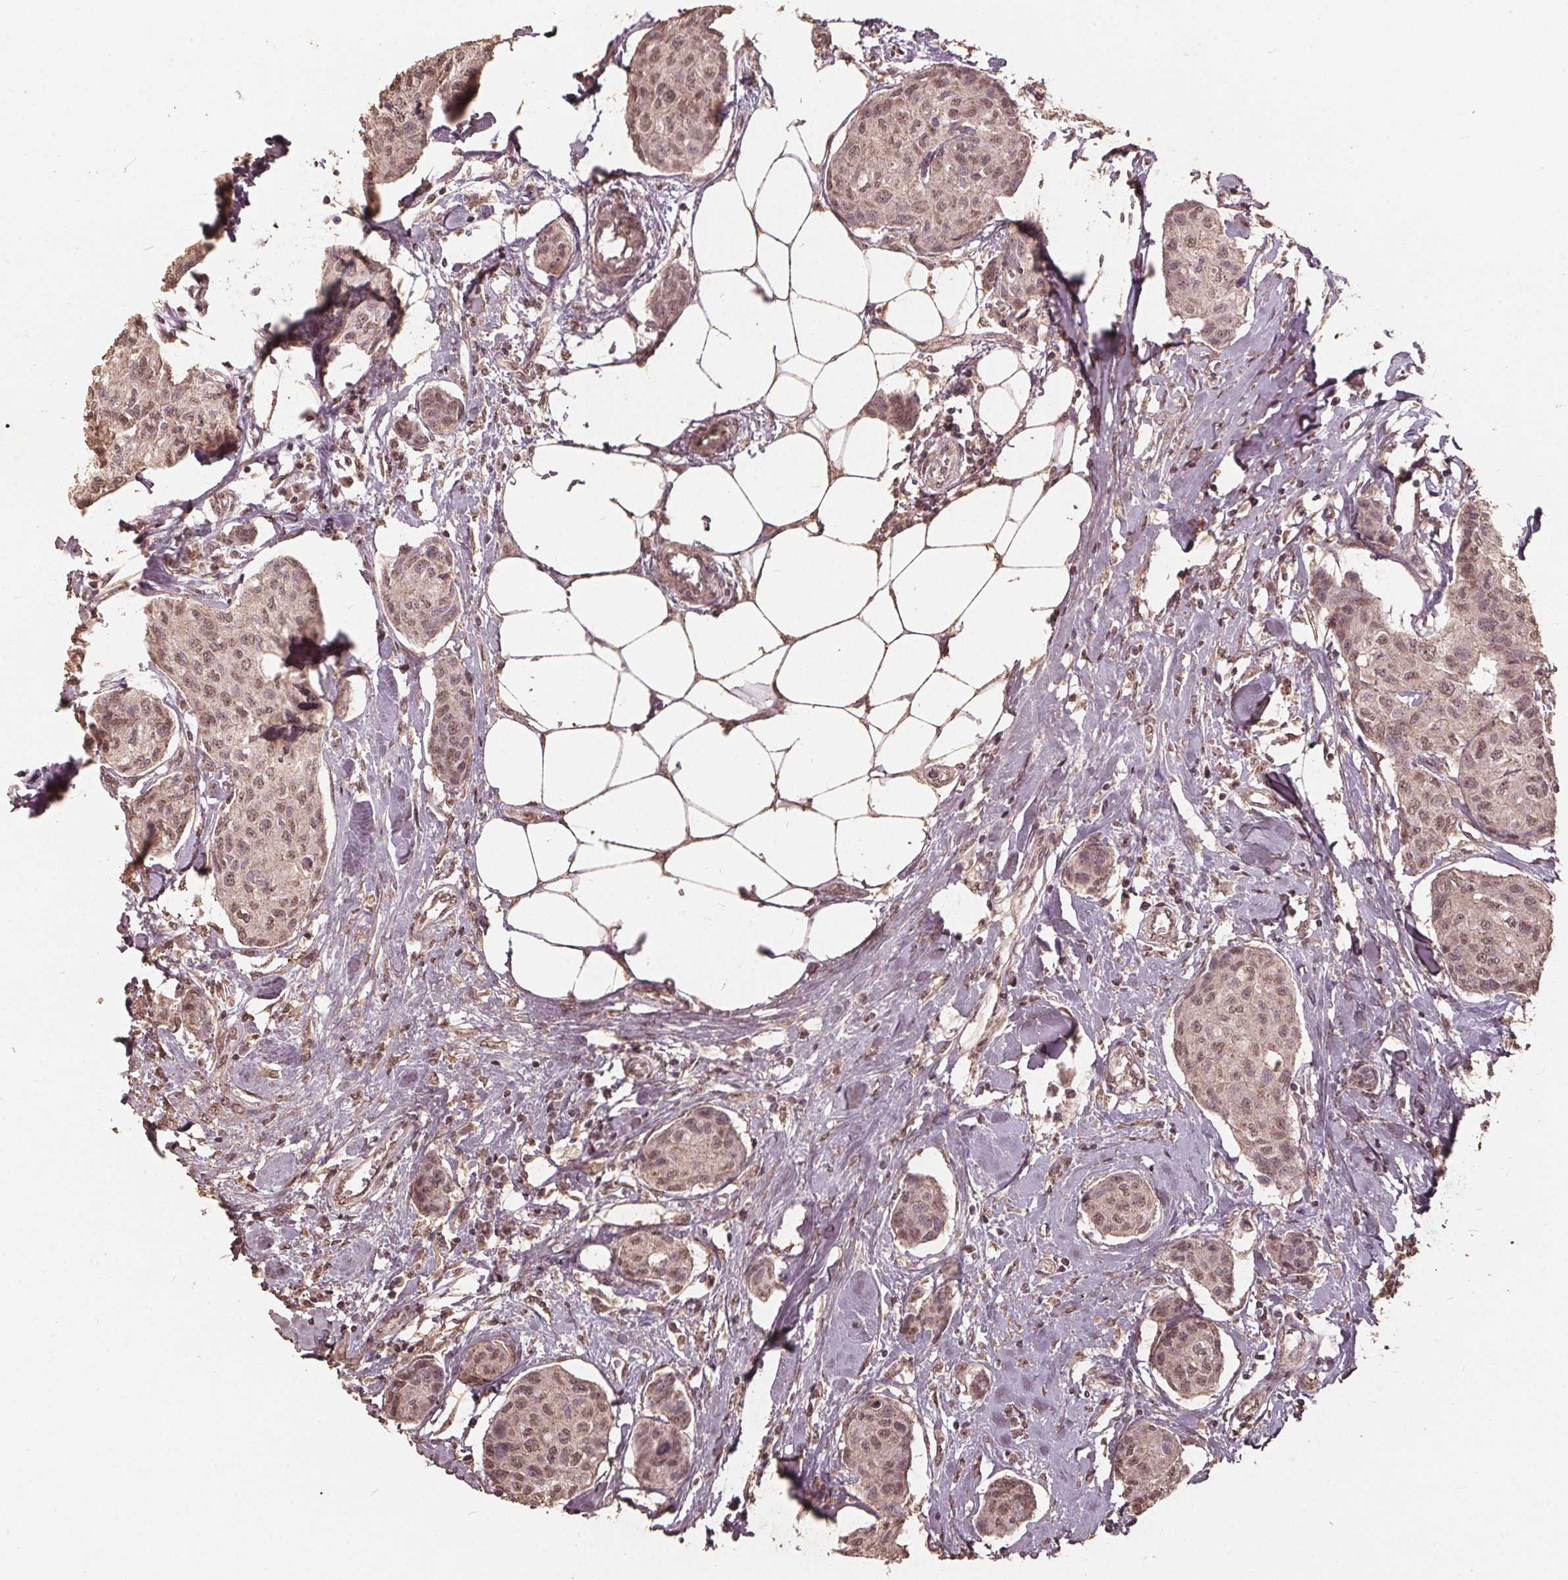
{"staining": {"intensity": "weak", "quantity": ">75%", "location": "nuclear"}, "tissue": "breast cancer", "cell_type": "Tumor cells", "image_type": "cancer", "snomed": [{"axis": "morphology", "description": "Duct carcinoma"}, {"axis": "topography", "description": "Breast"}], "caption": "A photomicrograph of human intraductal carcinoma (breast) stained for a protein demonstrates weak nuclear brown staining in tumor cells. The protein is stained brown, and the nuclei are stained in blue (DAB (3,3'-diaminobenzidine) IHC with brightfield microscopy, high magnification).", "gene": "DSG3", "patient": {"sex": "female", "age": 80}}